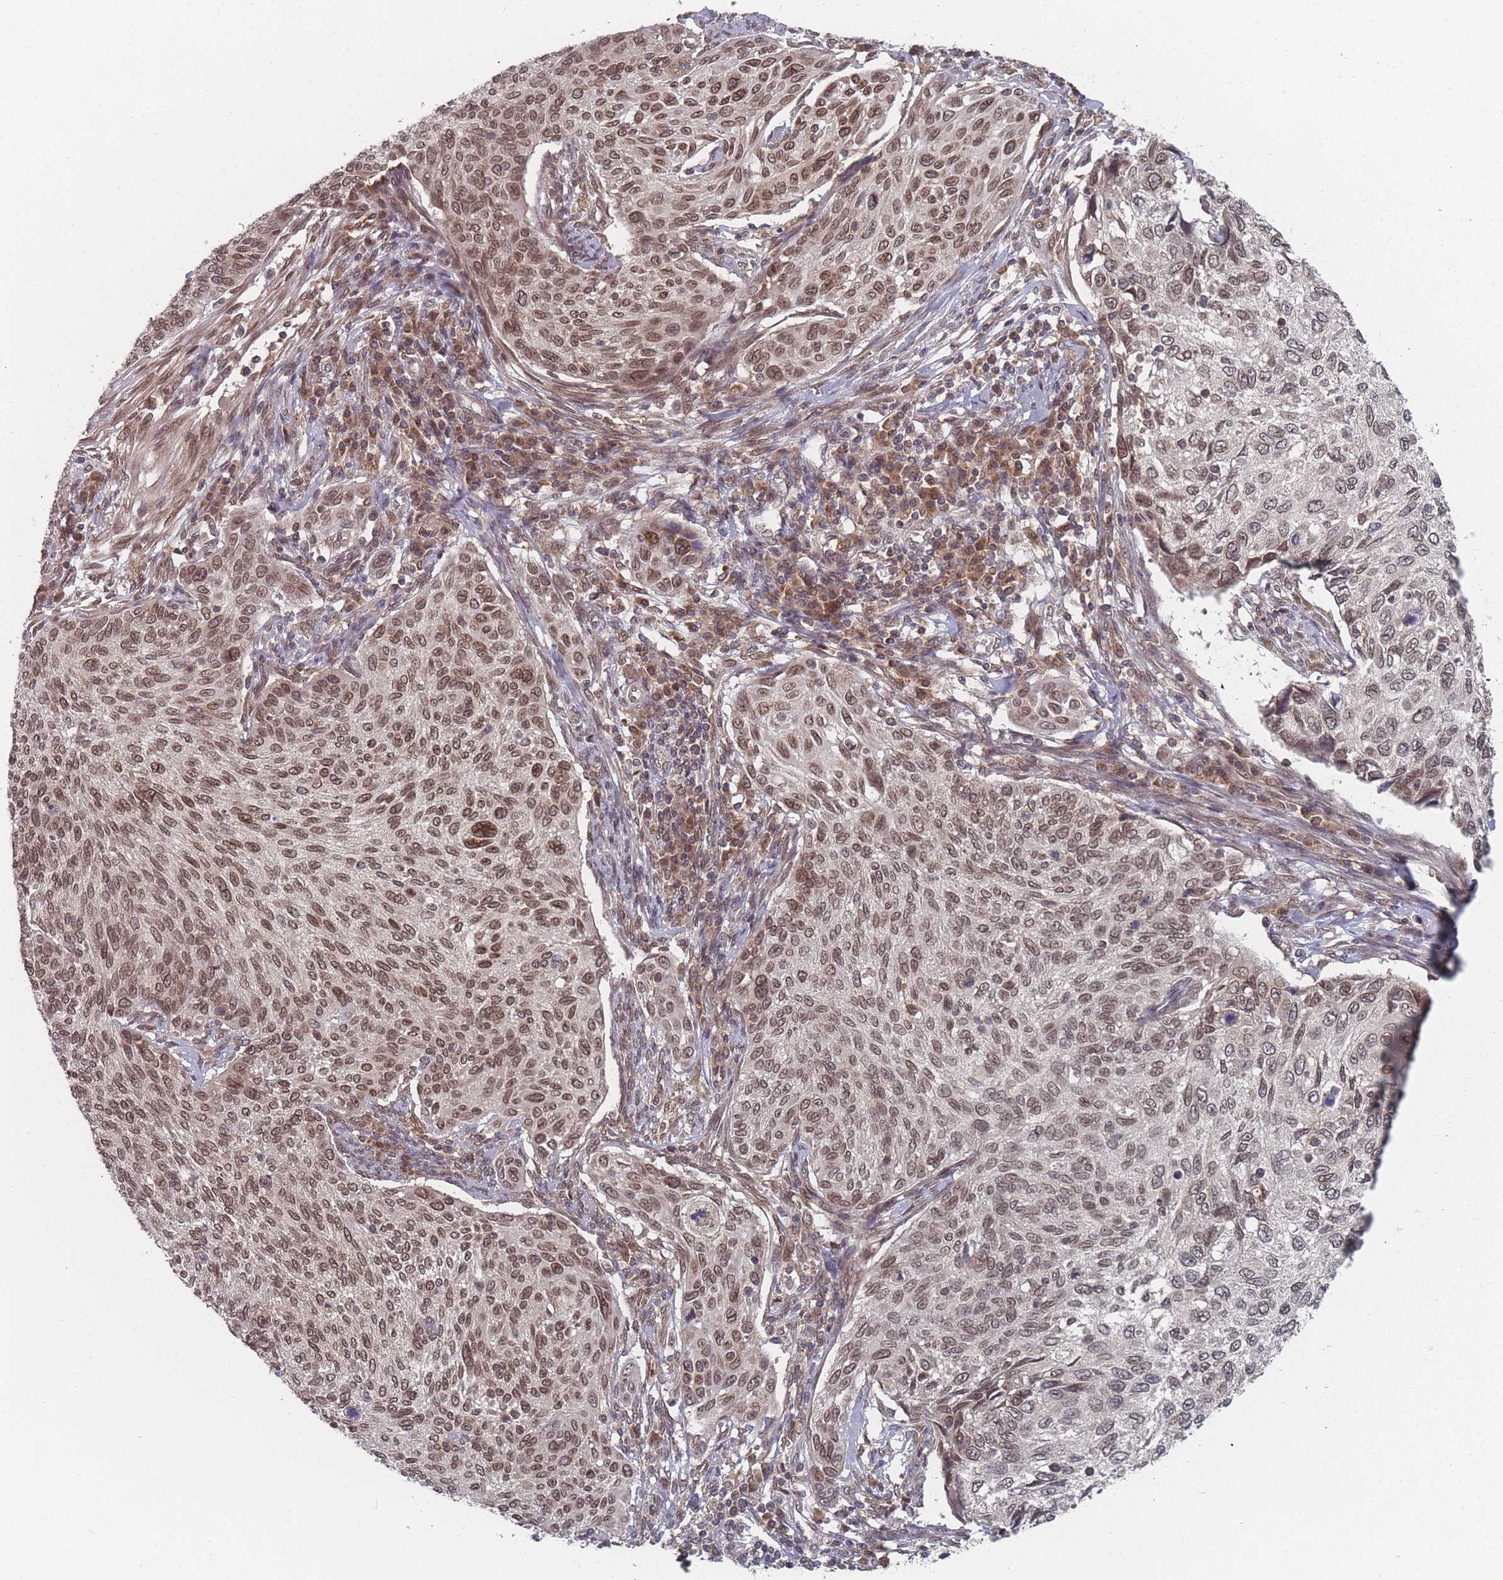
{"staining": {"intensity": "moderate", "quantity": "25%-75%", "location": "cytoplasmic/membranous,nuclear"}, "tissue": "cervical cancer", "cell_type": "Tumor cells", "image_type": "cancer", "snomed": [{"axis": "morphology", "description": "Squamous cell carcinoma, NOS"}, {"axis": "topography", "description": "Cervix"}], "caption": "Cervical cancer (squamous cell carcinoma) stained with DAB IHC reveals medium levels of moderate cytoplasmic/membranous and nuclear positivity in about 25%-75% of tumor cells. Using DAB (3,3'-diaminobenzidine) (brown) and hematoxylin (blue) stains, captured at high magnification using brightfield microscopy.", "gene": "TBC1D25", "patient": {"sex": "female", "age": 70}}